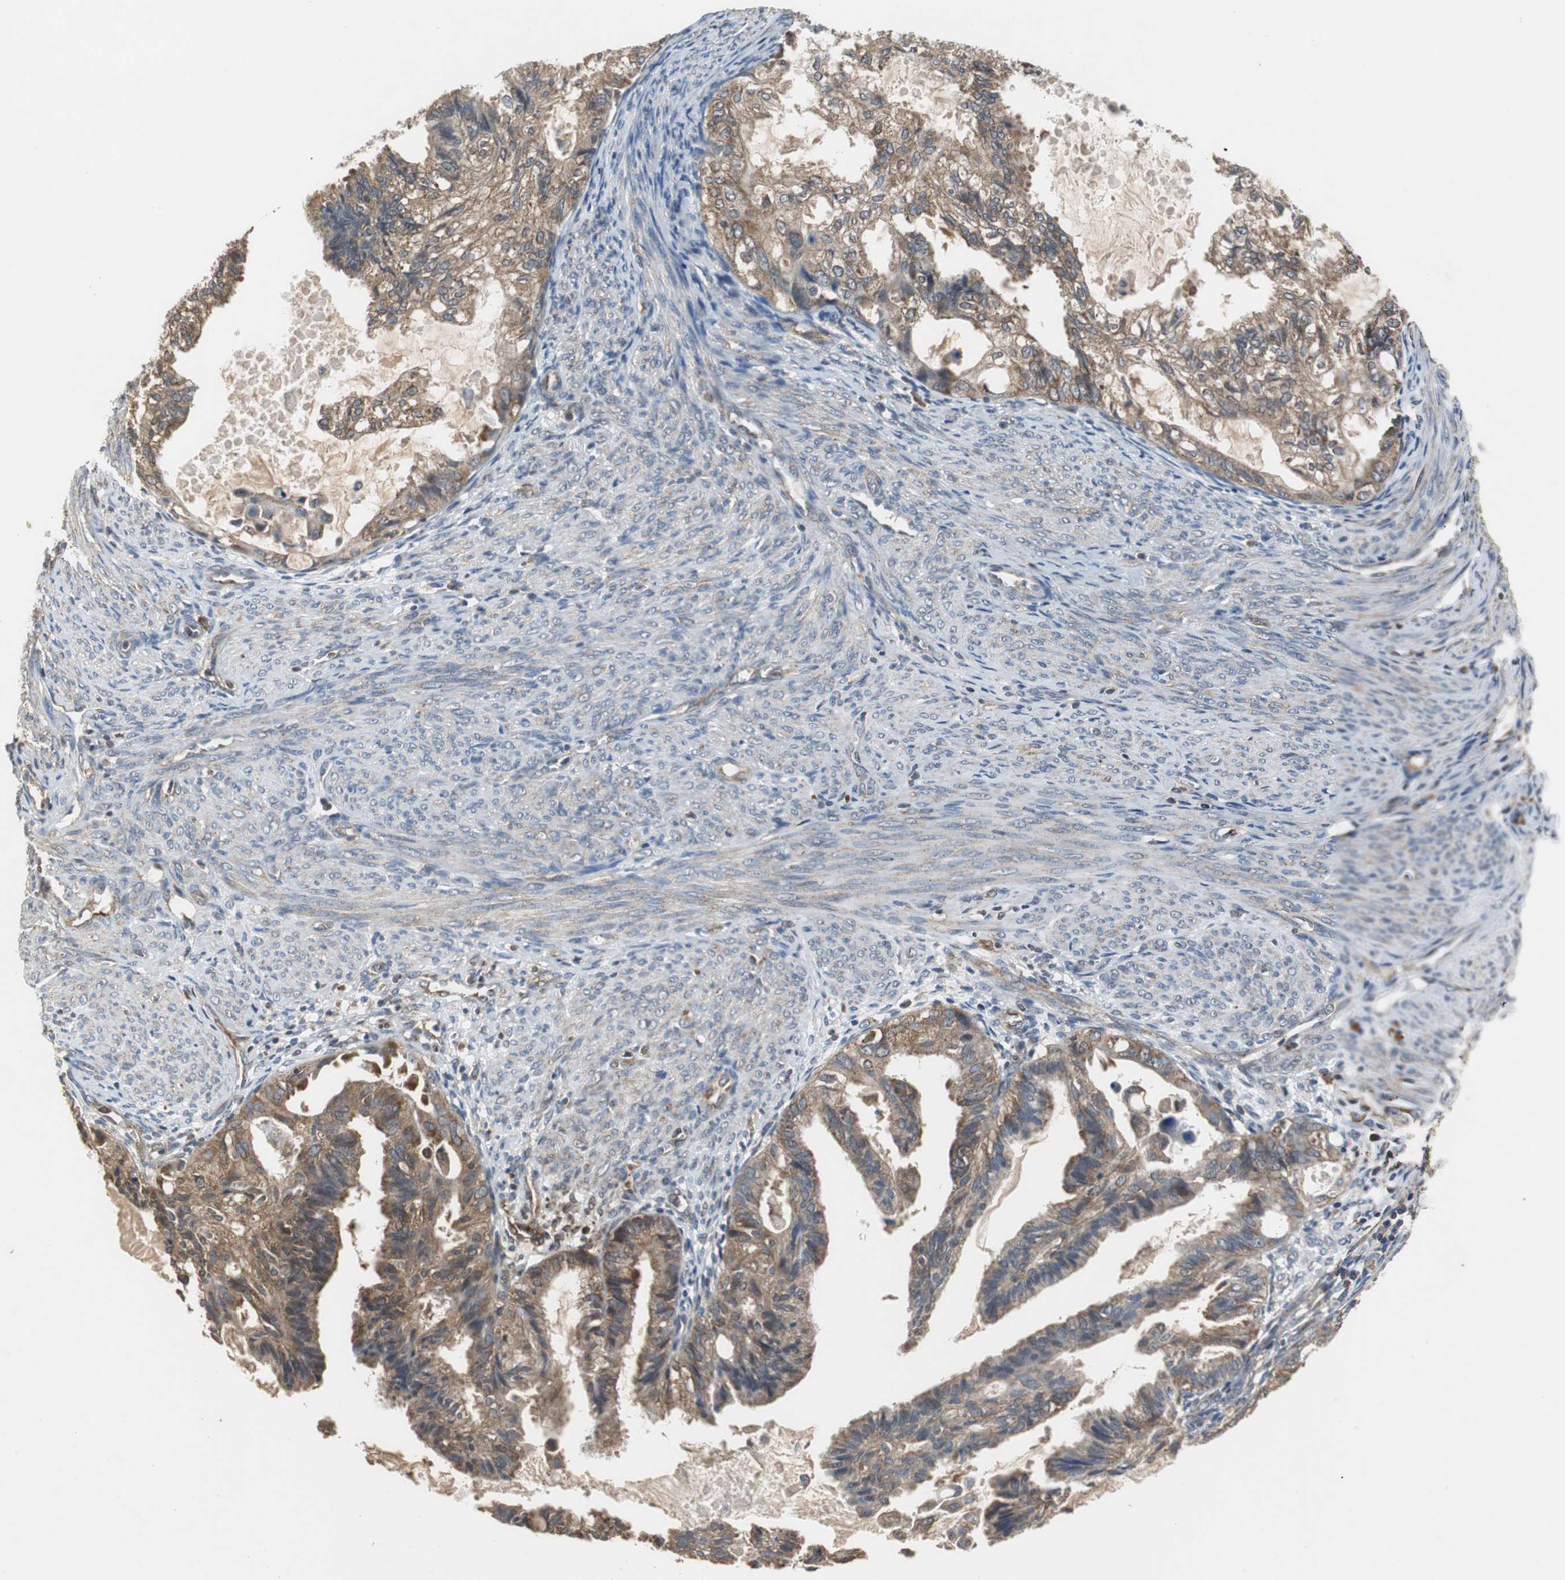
{"staining": {"intensity": "moderate", "quantity": ">75%", "location": "cytoplasmic/membranous"}, "tissue": "cervical cancer", "cell_type": "Tumor cells", "image_type": "cancer", "snomed": [{"axis": "morphology", "description": "Normal tissue, NOS"}, {"axis": "morphology", "description": "Adenocarcinoma, NOS"}, {"axis": "topography", "description": "Cervix"}, {"axis": "topography", "description": "Endometrium"}], "caption": "Human adenocarcinoma (cervical) stained with a brown dye displays moderate cytoplasmic/membranous positive positivity in about >75% of tumor cells.", "gene": "VBP1", "patient": {"sex": "female", "age": 86}}